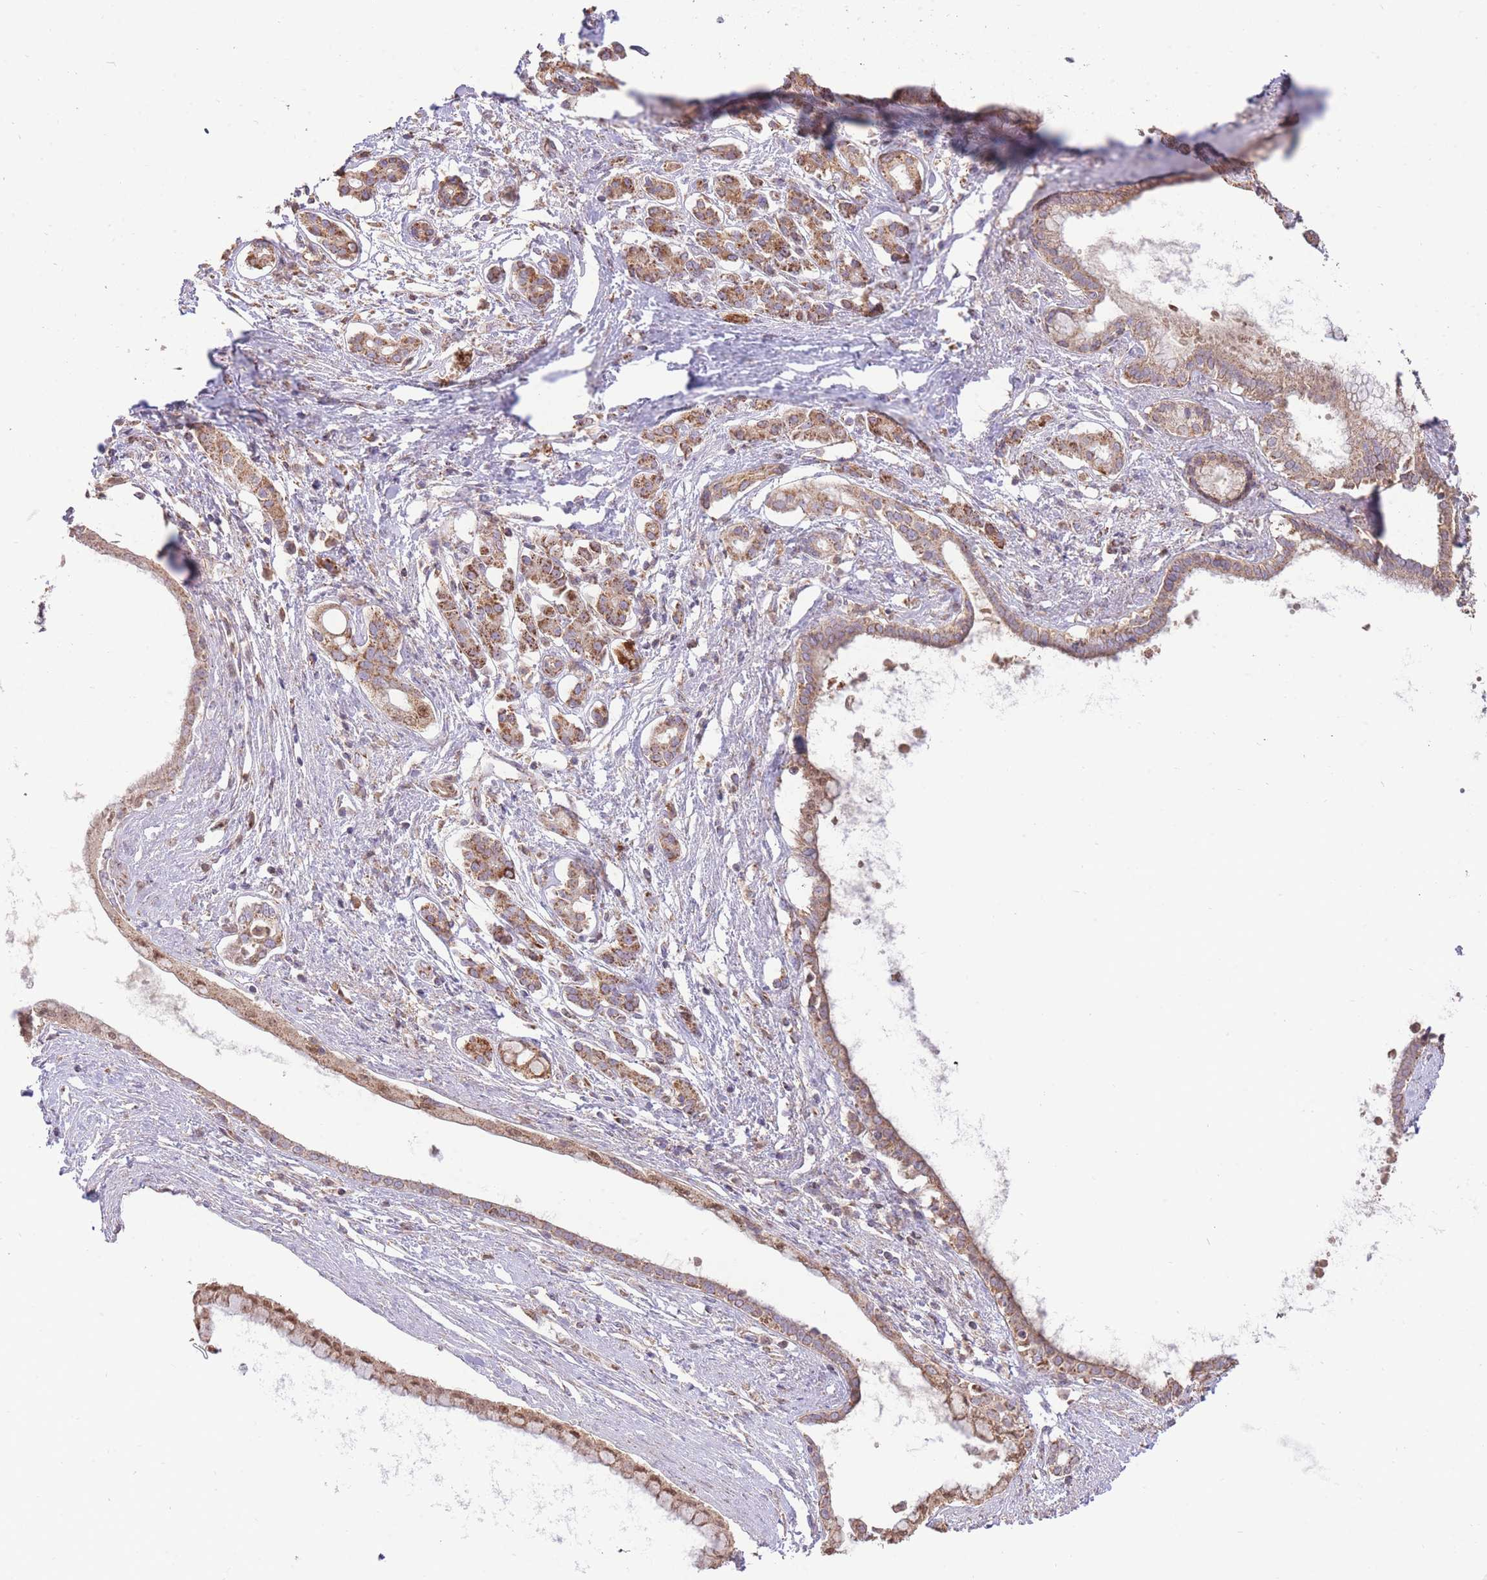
{"staining": {"intensity": "moderate", "quantity": ">75%", "location": "cytoplasmic/membranous"}, "tissue": "pancreatic cancer", "cell_type": "Tumor cells", "image_type": "cancer", "snomed": [{"axis": "morphology", "description": "Adenocarcinoma, NOS"}, {"axis": "topography", "description": "Pancreas"}], "caption": "Immunohistochemical staining of human pancreatic cancer (adenocarcinoma) shows moderate cytoplasmic/membranous protein positivity in about >75% of tumor cells.", "gene": "PREP", "patient": {"sex": "male", "age": 70}}